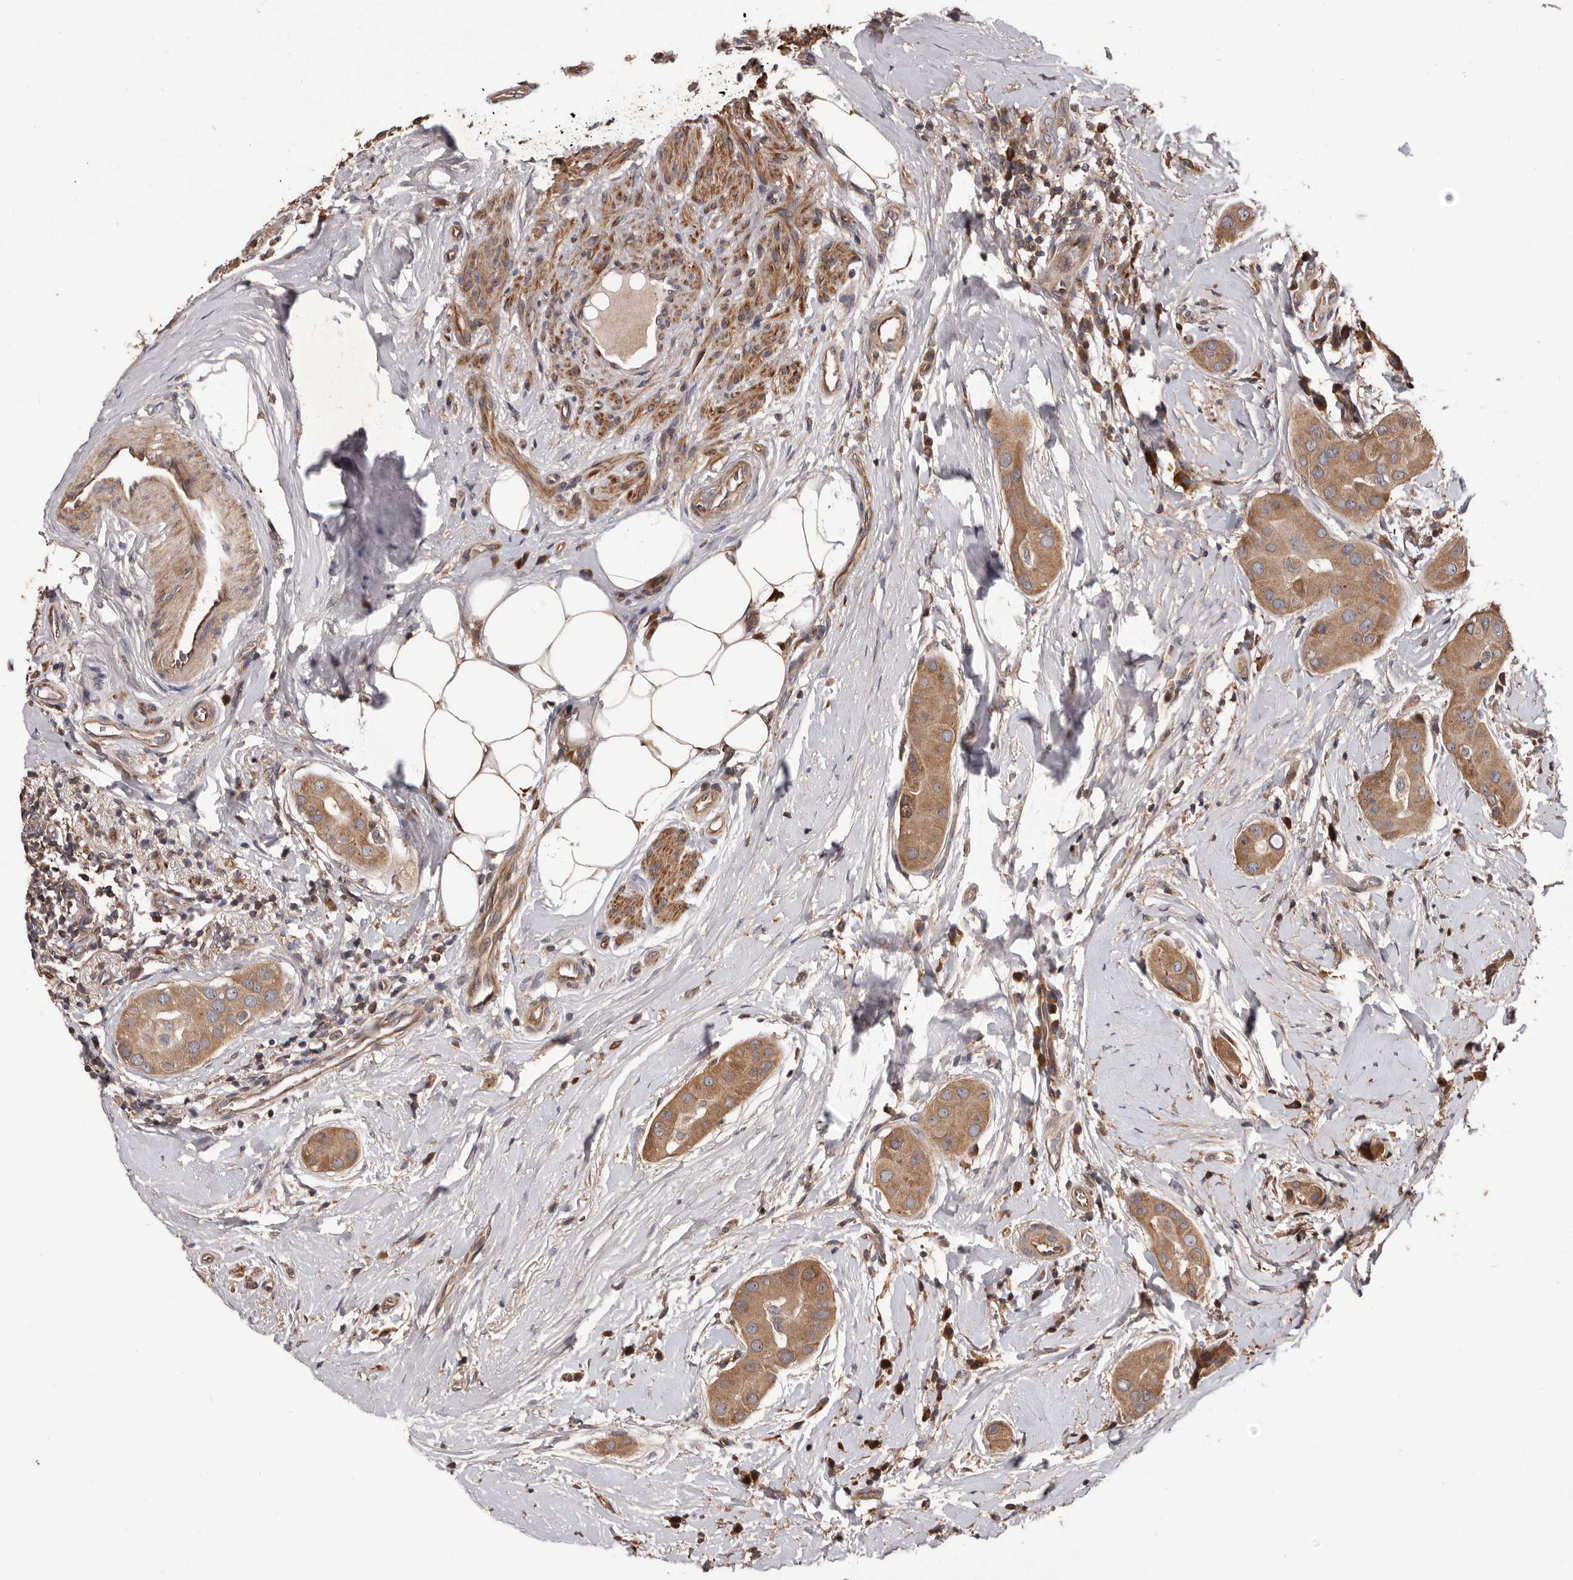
{"staining": {"intensity": "moderate", "quantity": ">75%", "location": "cytoplasmic/membranous"}, "tissue": "thyroid cancer", "cell_type": "Tumor cells", "image_type": "cancer", "snomed": [{"axis": "morphology", "description": "Papillary adenocarcinoma, NOS"}, {"axis": "topography", "description": "Thyroid gland"}], "caption": "Human thyroid cancer (papillary adenocarcinoma) stained with a brown dye shows moderate cytoplasmic/membranous positive staining in about >75% of tumor cells.", "gene": "ADAMTS2", "patient": {"sex": "male", "age": 33}}